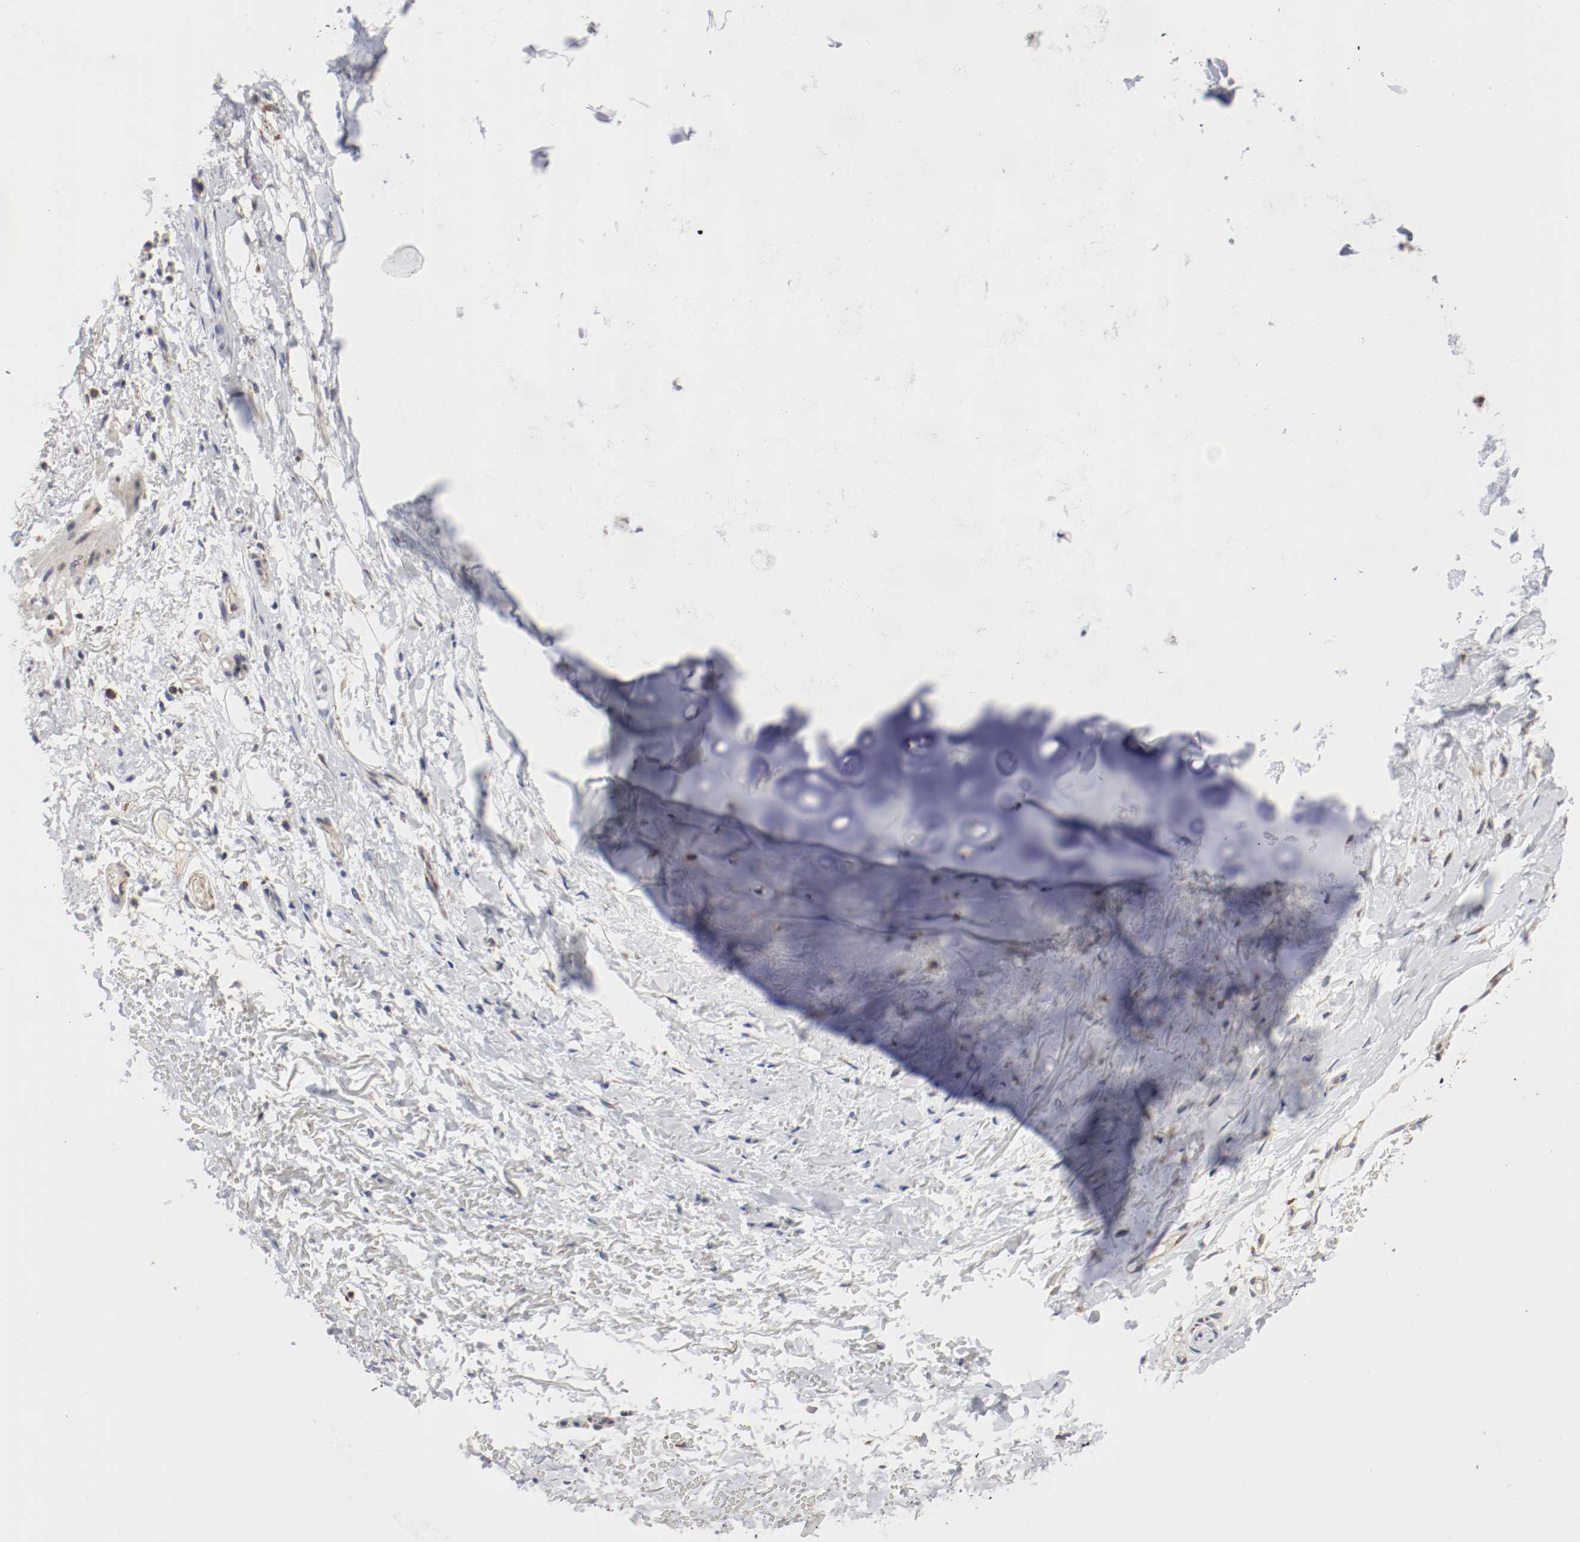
{"staining": {"intensity": "weak", "quantity": "25%-75%", "location": "cytoplasmic/membranous"}, "tissue": "adipose tissue", "cell_type": "Adipocytes", "image_type": "normal", "snomed": [{"axis": "morphology", "description": "Normal tissue, NOS"}, {"axis": "topography", "description": "Cartilage tissue"}, {"axis": "topography", "description": "Bronchus"}], "caption": "Normal adipose tissue displays weak cytoplasmic/membranous expression in about 25%-75% of adipocytes.", "gene": "AFG3L2", "patient": {"sex": "female", "age": 73}}